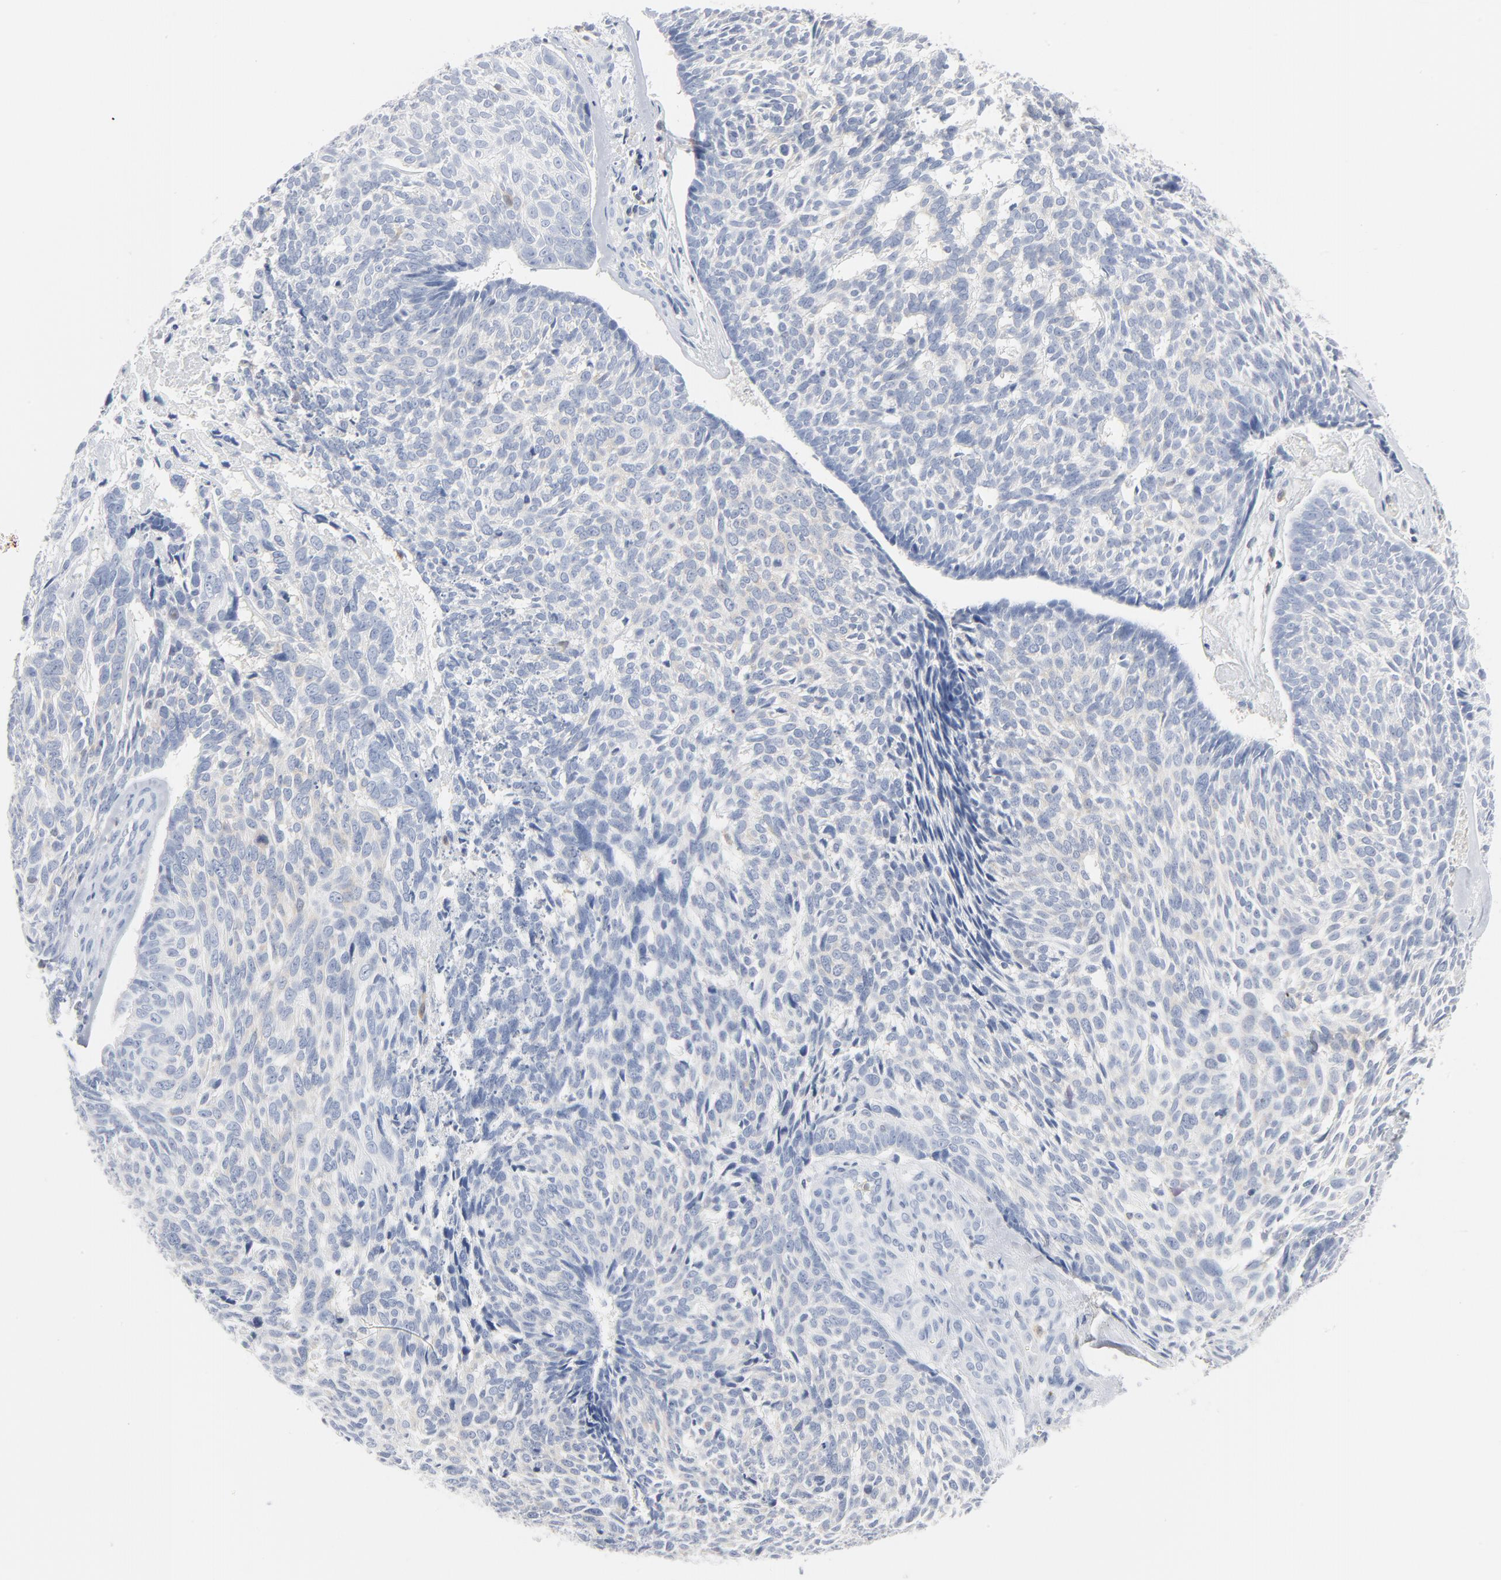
{"staining": {"intensity": "negative", "quantity": "none", "location": "none"}, "tissue": "skin cancer", "cell_type": "Tumor cells", "image_type": "cancer", "snomed": [{"axis": "morphology", "description": "Basal cell carcinoma"}, {"axis": "topography", "description": "Skin"}], "caption": "This is an IHC image of skin cancer (basal cell carcinoma). There is no expression in tumor cells.", "gene": "PTK2B", "patient": {"sex": "male", "age": 72}}